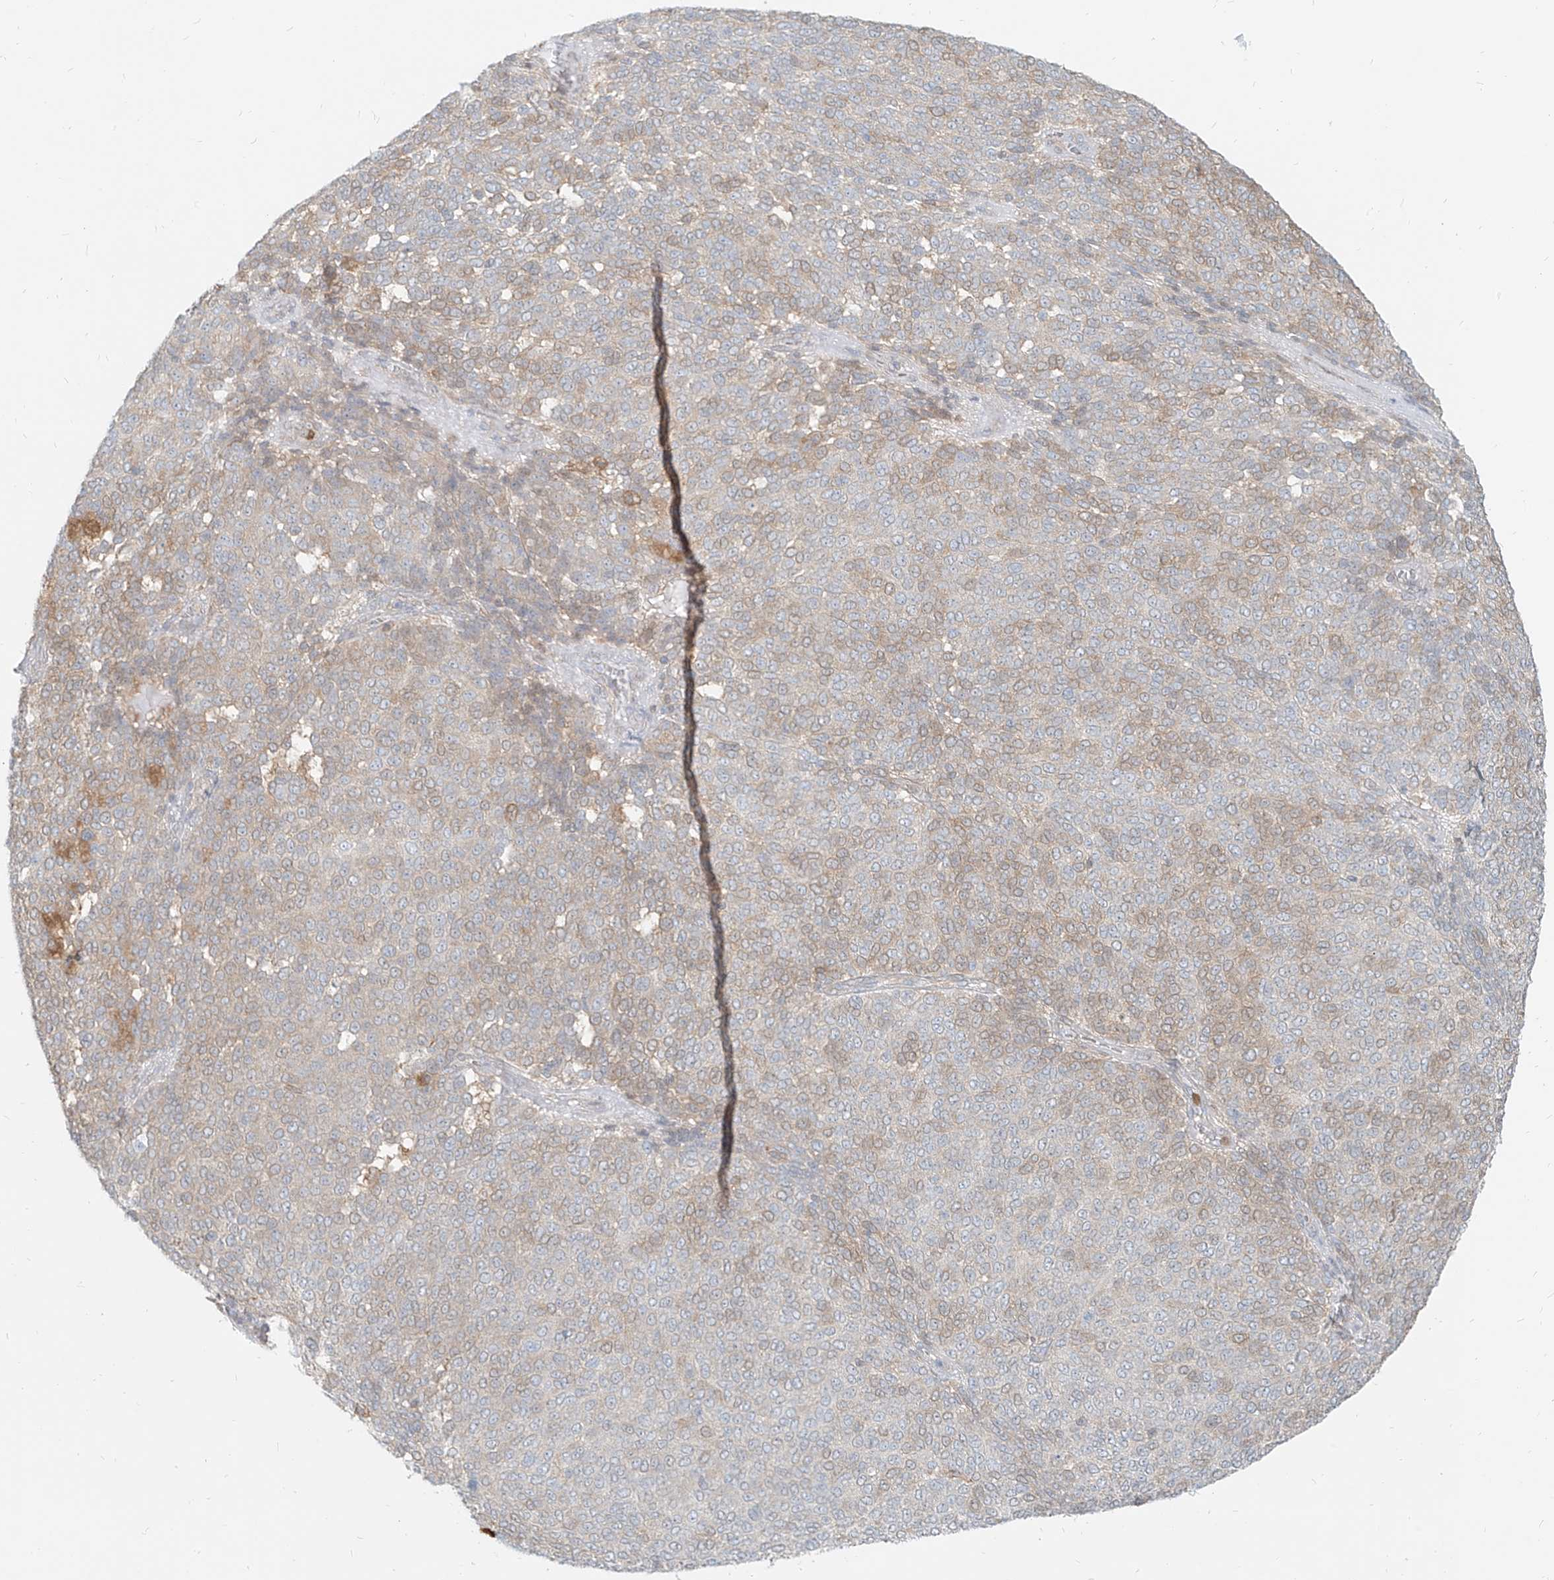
{"staining": {"intensity": "weak", "quantity": "25%-75%", "location": "cytoplasmic/membranous"}, "tissue": "melanoma", "cell_type": "Tumor cells", "image_type": "cancer", "snomed": [{"axis": "morphology", "description": "Malignant melanoma, NOS"}, {"axis": "topography", "description": "Skin"}], "caption": "An image of human malignant melanoma stained for a protein displays weak cytoplasmic/membranous brown staining in tumor cells.", "gene": "PGD", "patient": {"sex": "male", "age": 49}}